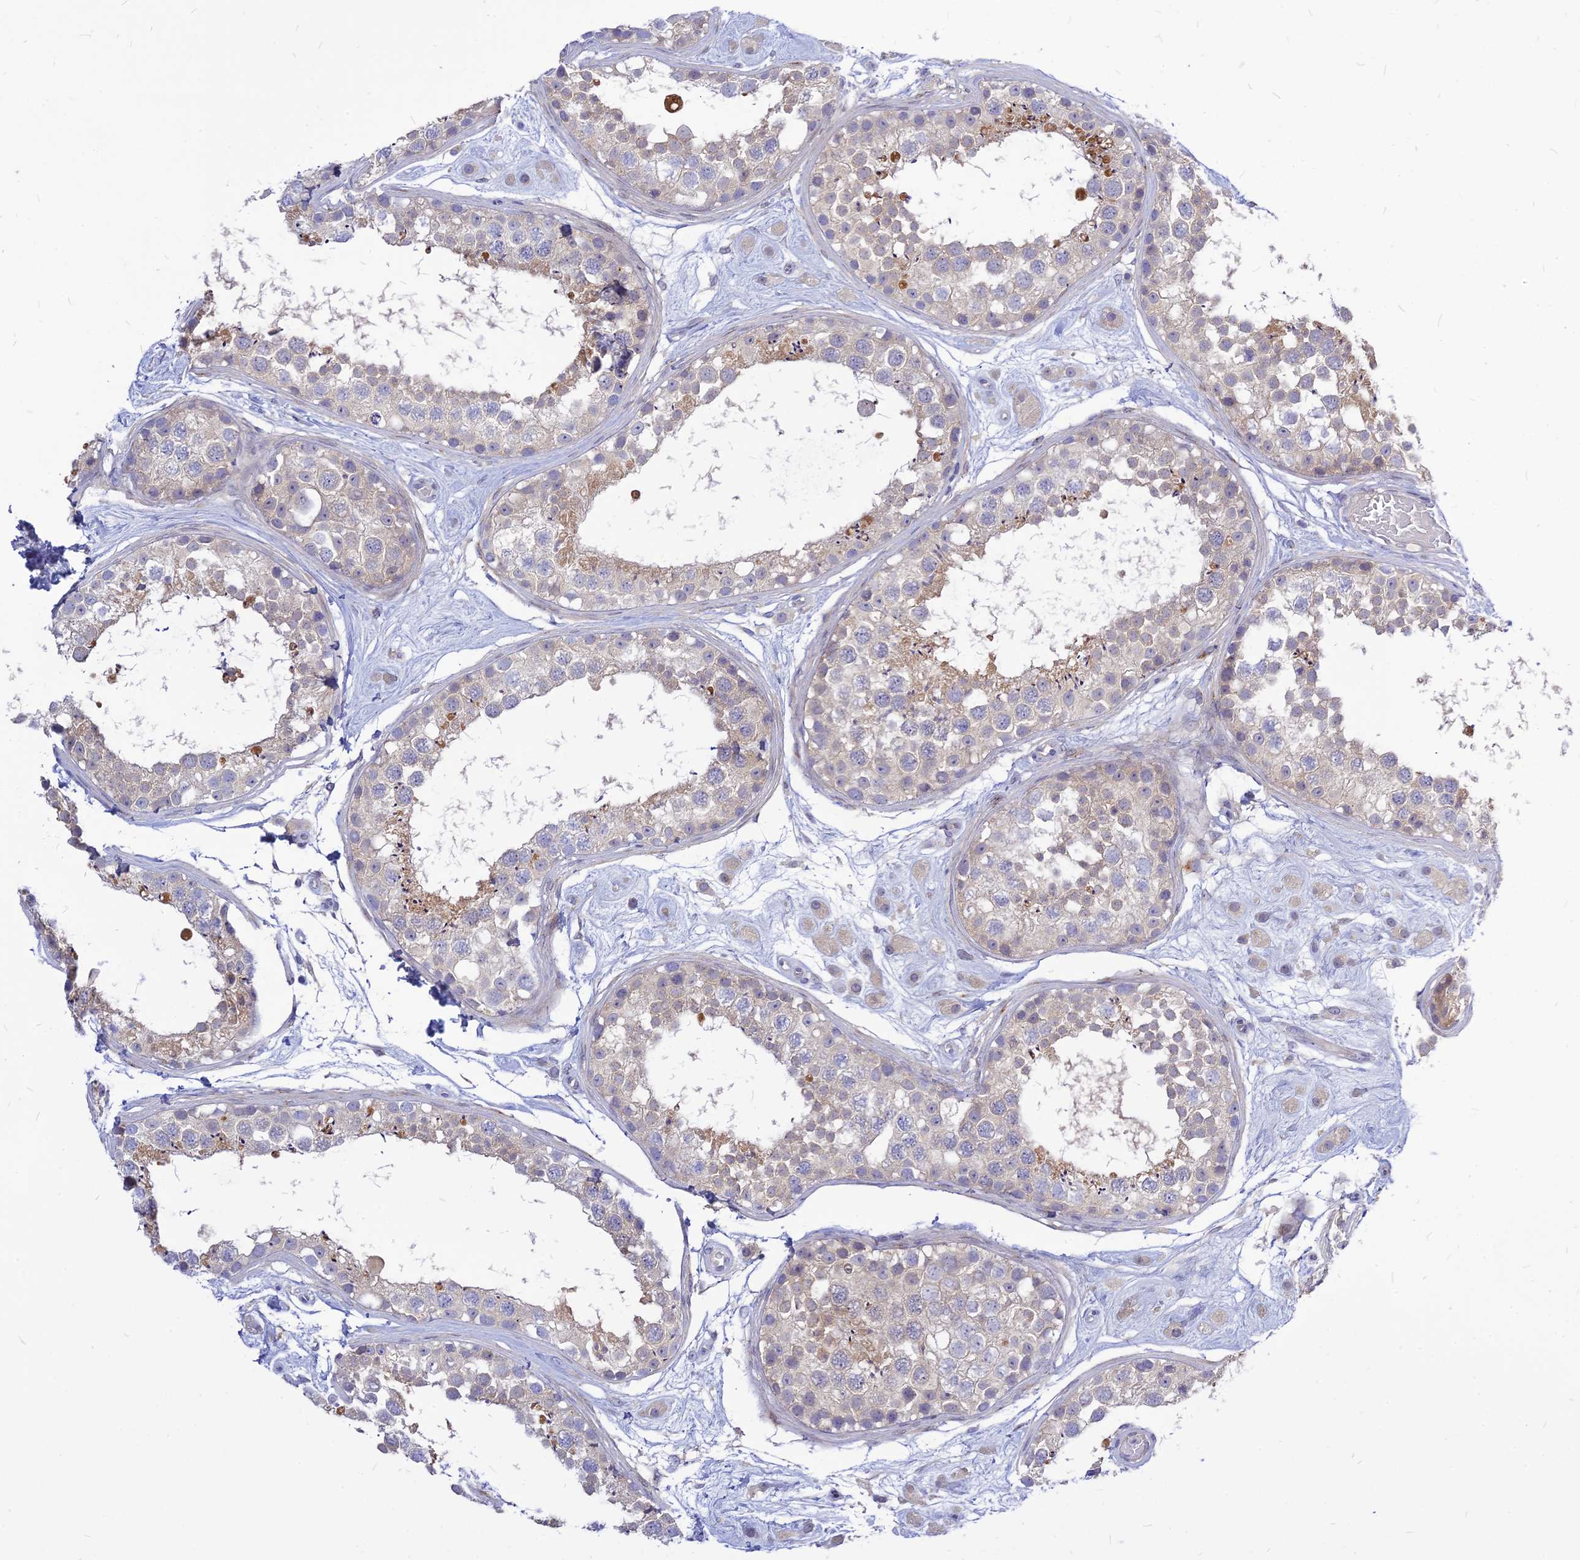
{"staining": {"intensity": "weak", "quantity": "<25%", "location": "cytoplasmic/membranous"}, "tissue": "testis", "cell_type": "Cells in seminiferous ducts", "image_type": "normal", "snomed": [{"axis": "morphology", "description": "Normal tissue, NOS"}, {"axis": "topography", "description": "Testis"}], "caption": "This is an immunohistochemistry photomicrograph of unremarkable testis. There is no positivity in cells in seminiferous ducts.", "gene": "CZIB", "patient": {"sex": "male", "age": 25}}